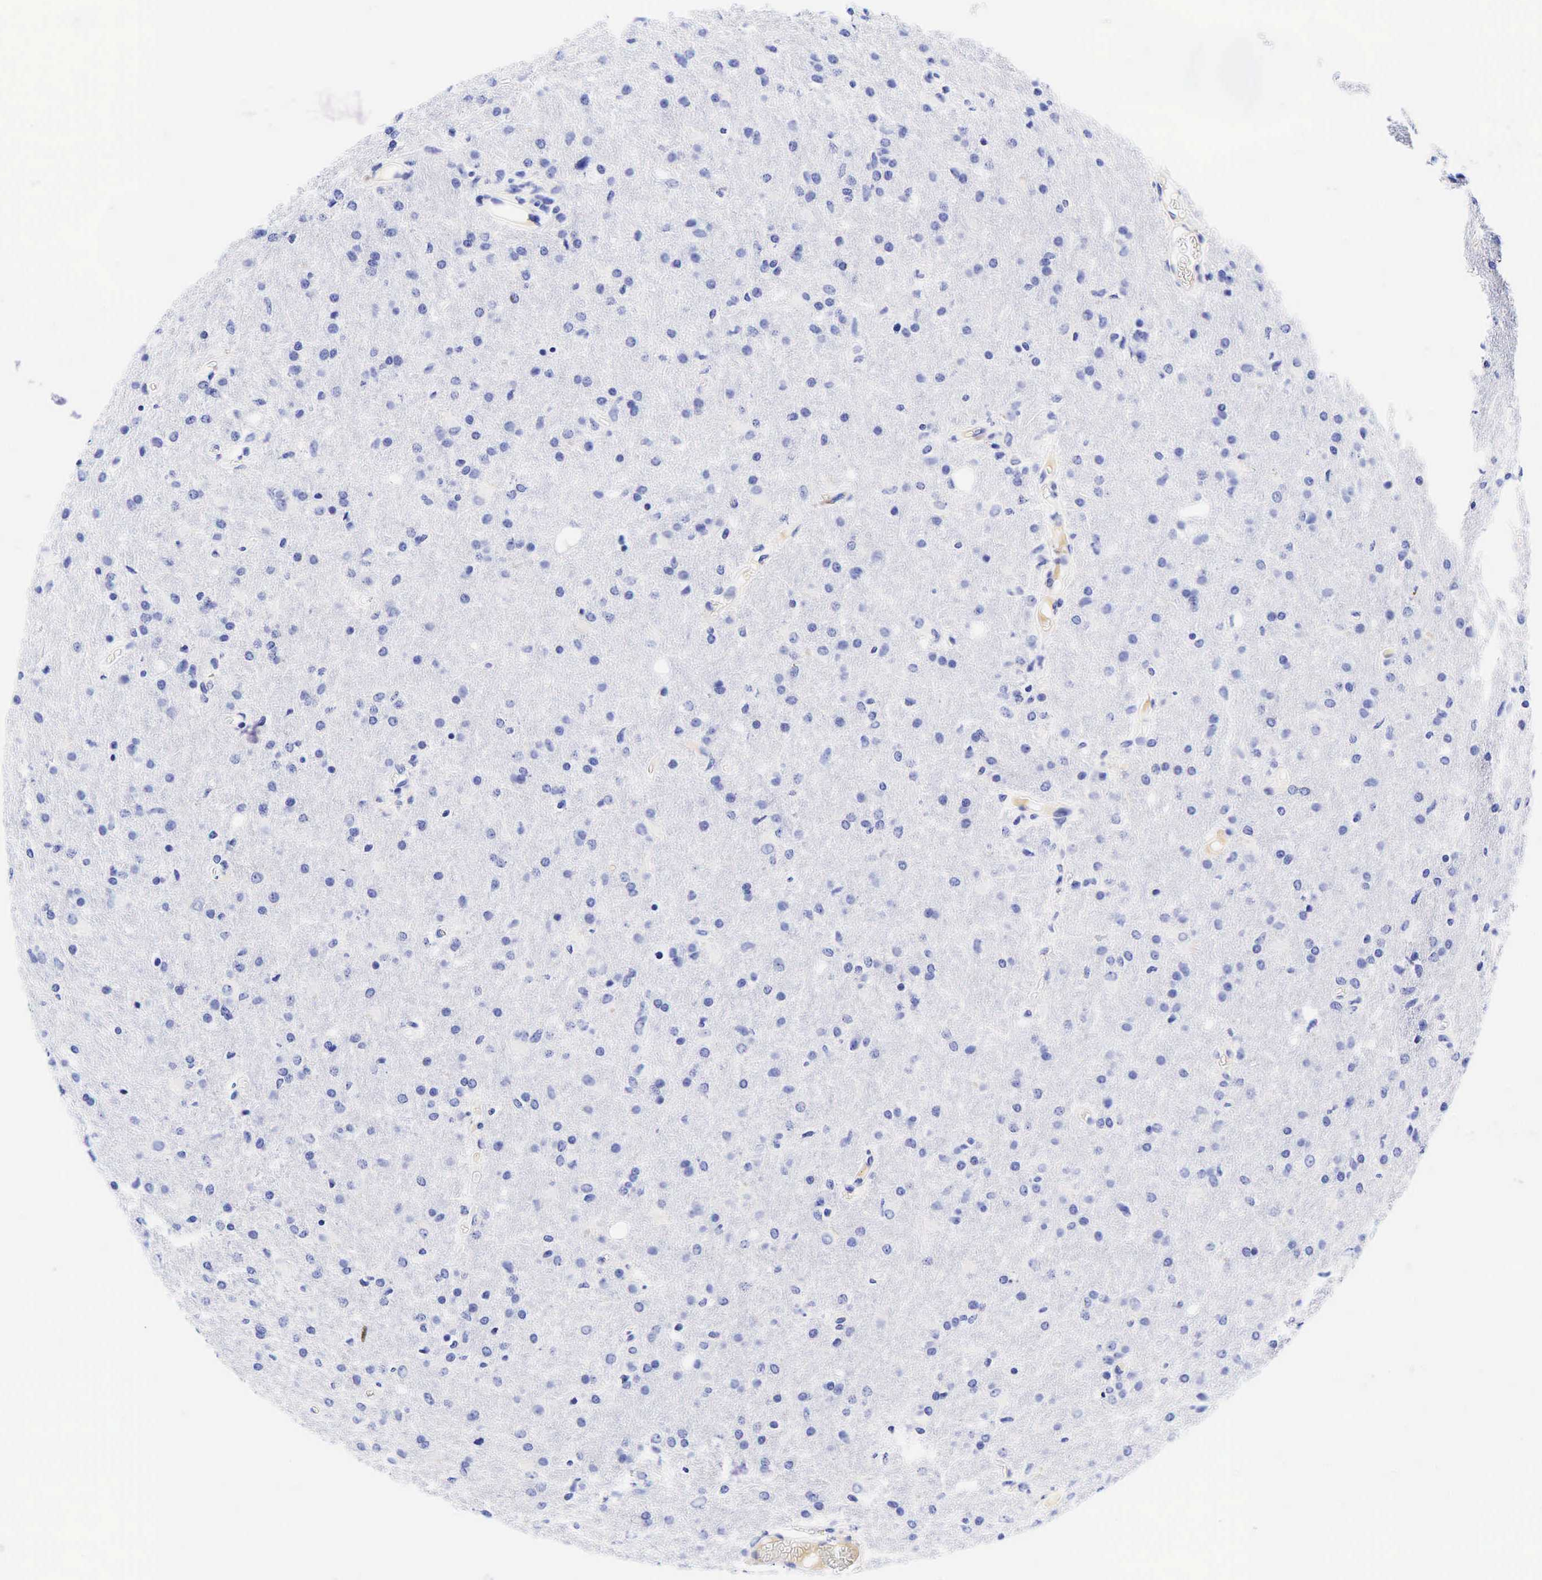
{"staining": {"intensity": "negative", "quantity": "none", "location": "none"}, "tissue": "glioma", "cell_type": "Tumor cells", "image_type": "cancer", "snomed": [{"axis": "morphology", "description": "Glioma, malignant, High grade"}, {"axis": "topography", "description": "Brain"}], "caption": "This is a histopathology image of immunohistochemistry staining of glioma, which shows no staining in tumor cells. The staining was performed using DAB (3,3'-diaminobenzidine) to visualize the protein expression in brown, while the nuclei were stained in blue with hematoxylin (Magnification: 20x).", "gene": "TNFRSF8", "patient": {"sex": "male", "age": 68}}